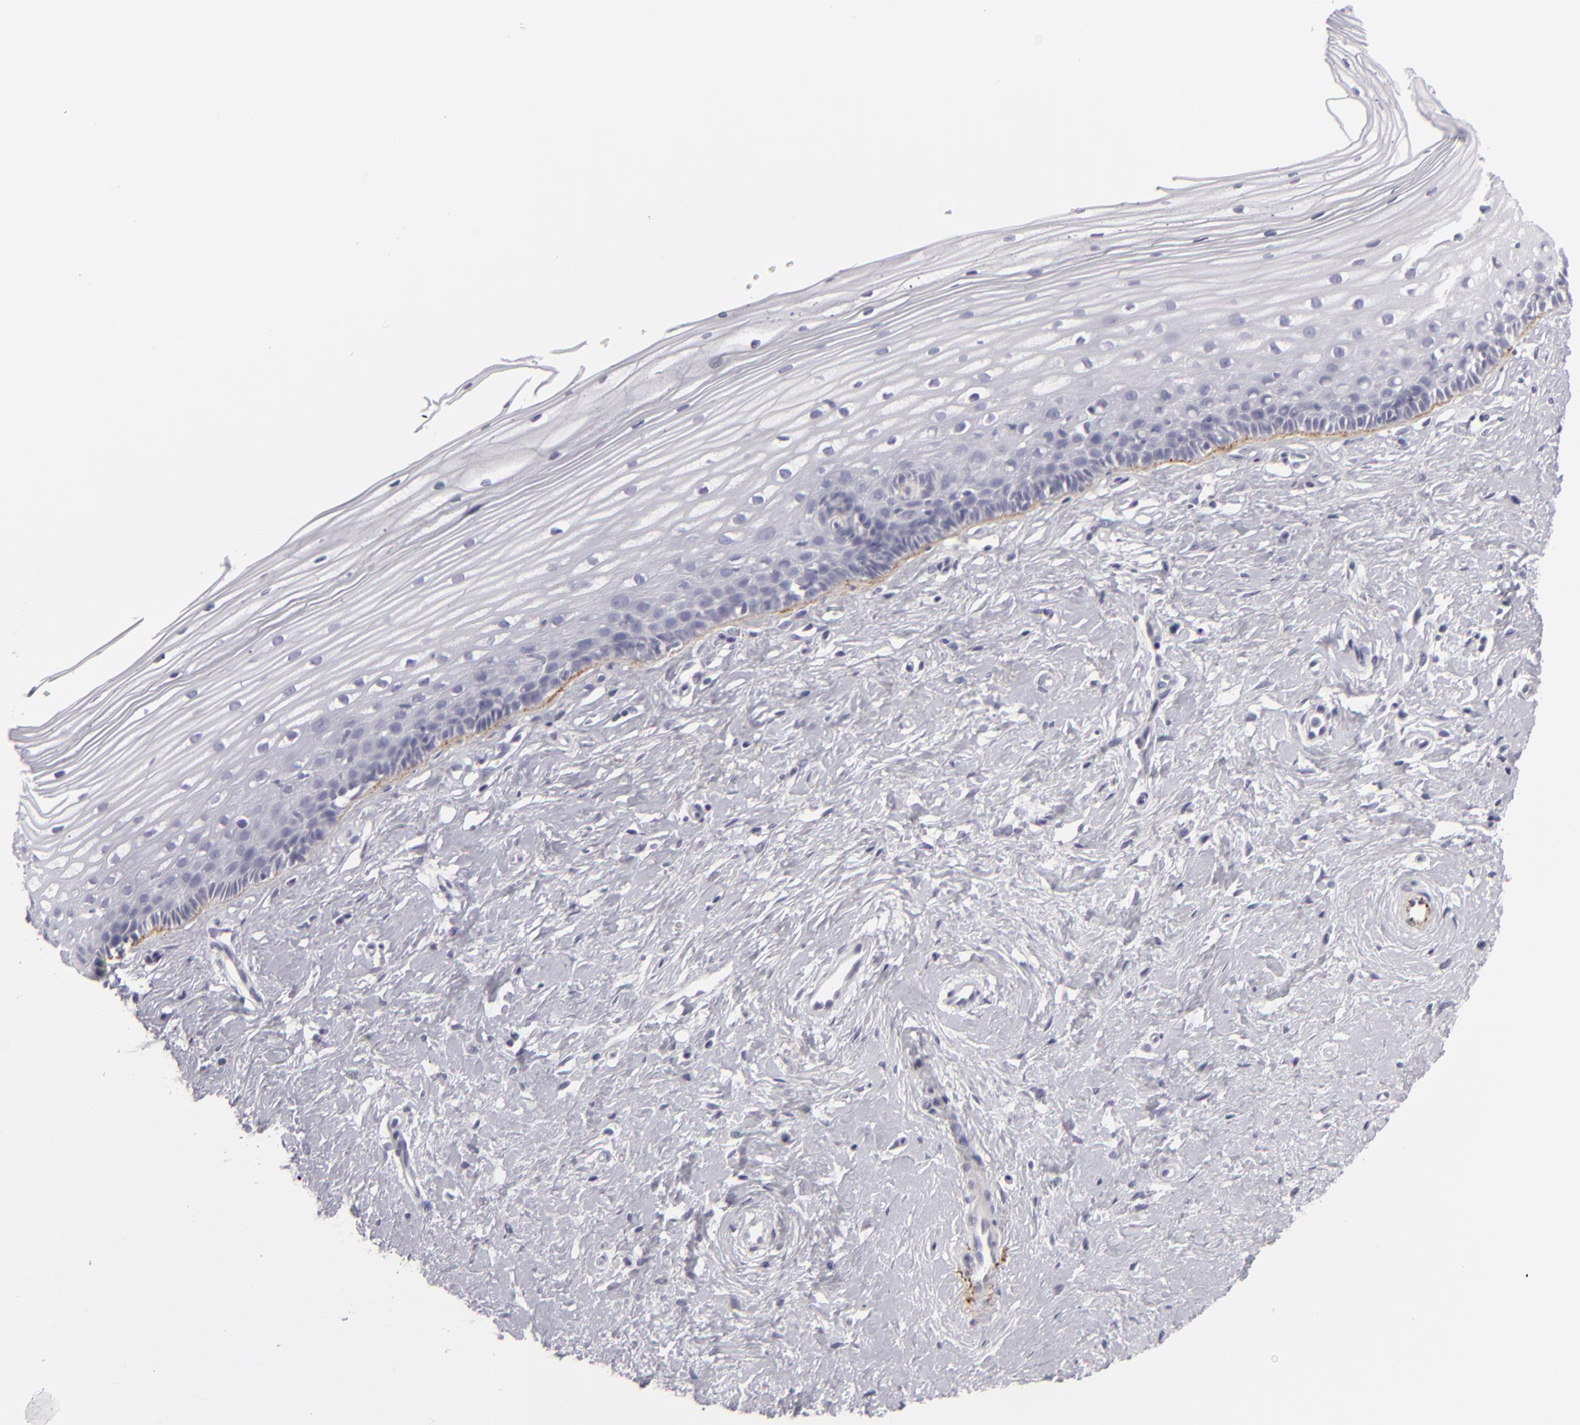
{"staining": {"intensity": "negative", "quantity": "none", "location": "none"}, "tissue": "cervix", "cell_type": "Glandular cells", "image_type": "normal", "snomed": [{"axis": "morphology", "description": "Normal tissue, NOS"}, {"axis": "topography", "description": "Cervix"}], "caption": "The immunohistochemistry (IHC) micrograph has no significant expression in glandular cells of cervix.", "gene": "C9", "patient": {"sex": "female", "age": 40}}